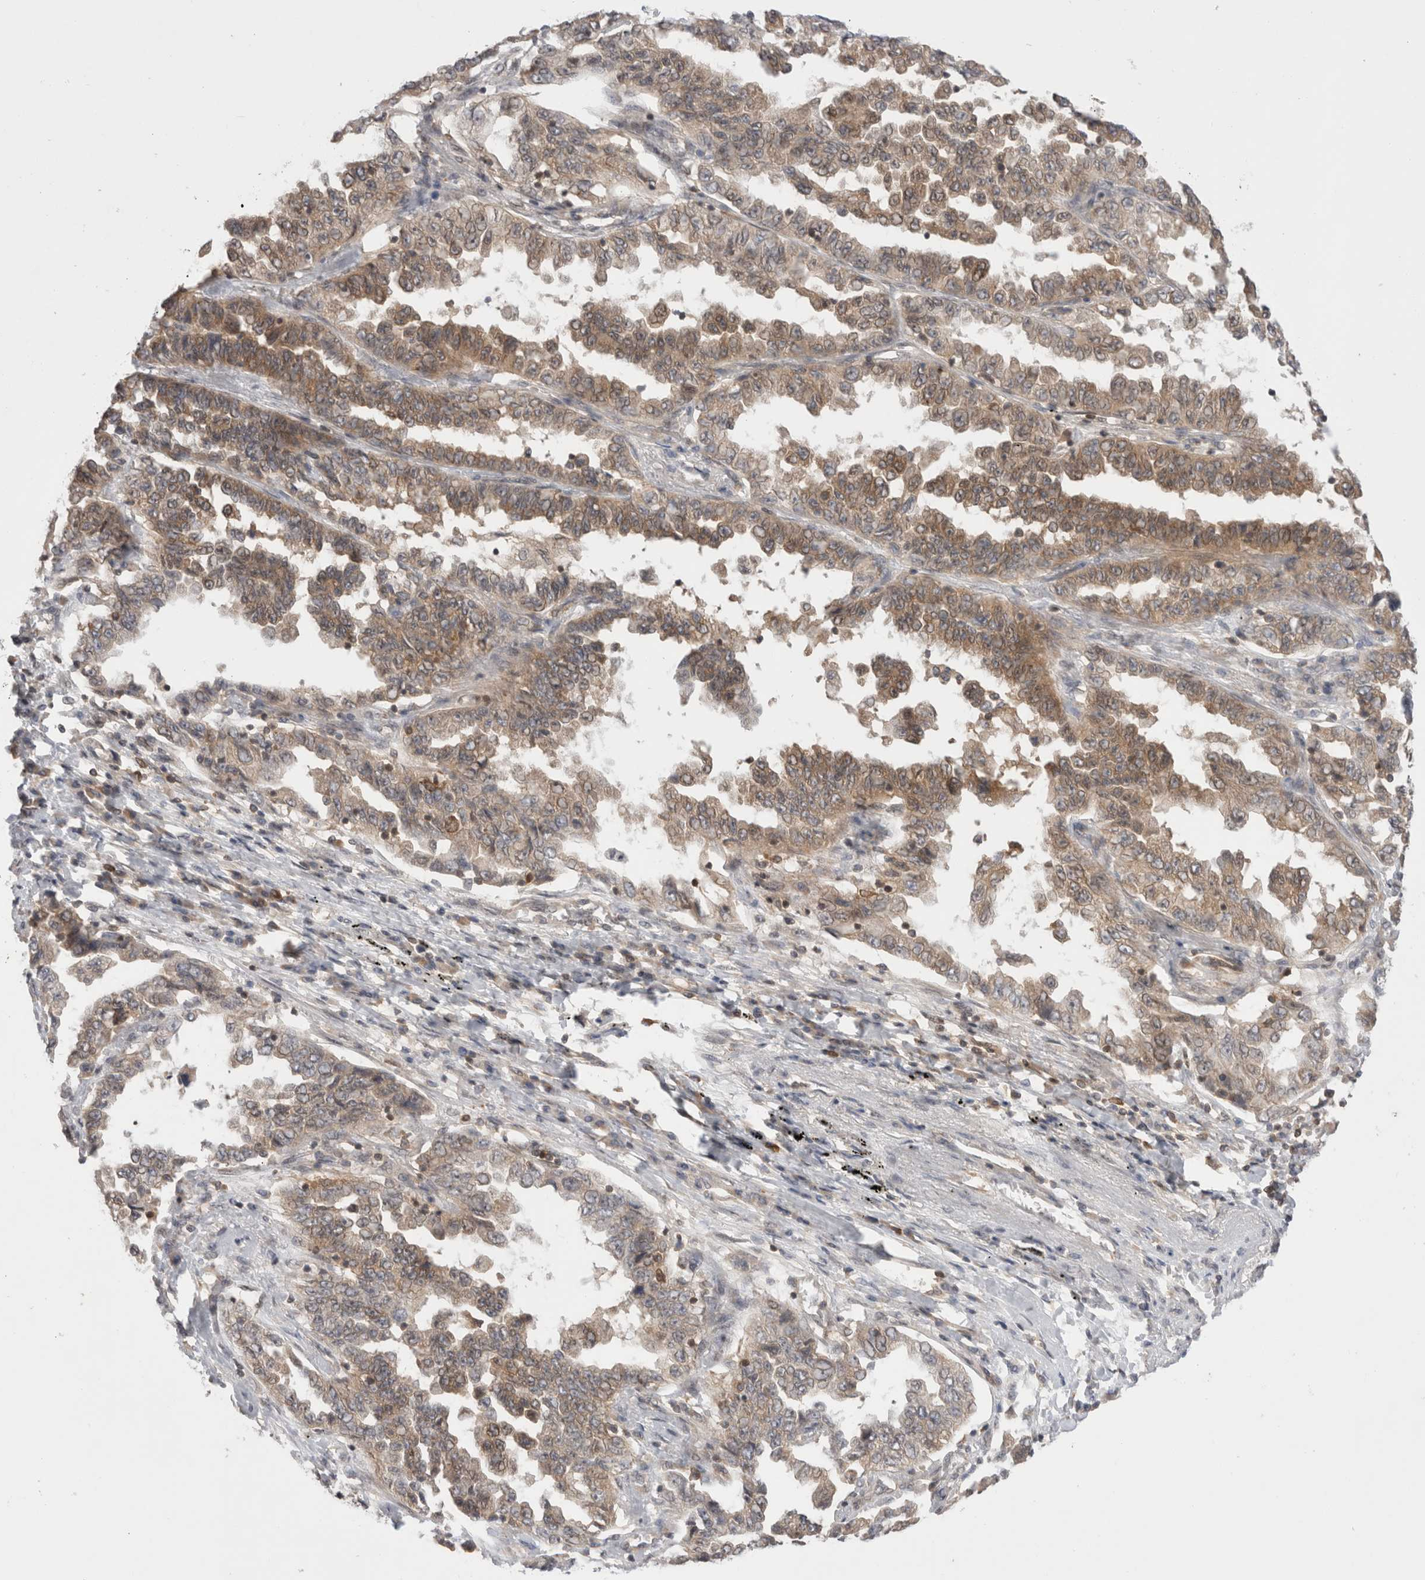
{"staining": {"intensity": "moderate", "quantity": "25%-75%", "location": "cytoplasmic/membranous"}, "tissue": "lung cancer", "cell_type": "Tumor cells", "image_type": "cancer", "snomed": [{"axis": "morphology", "description": "Adenocarcinoma, NOS"}, {"axis": "topography", "description": "Lung"}], "caption": "Human lung adenocarcinoma stained for a protein (brown) demonstrates moderate cytoplasmic/membranous positive staining in approximately 25%-75% of tumor cells.", "gene": "NFKB1", "patient": {"sex": "female", "age": 51}}